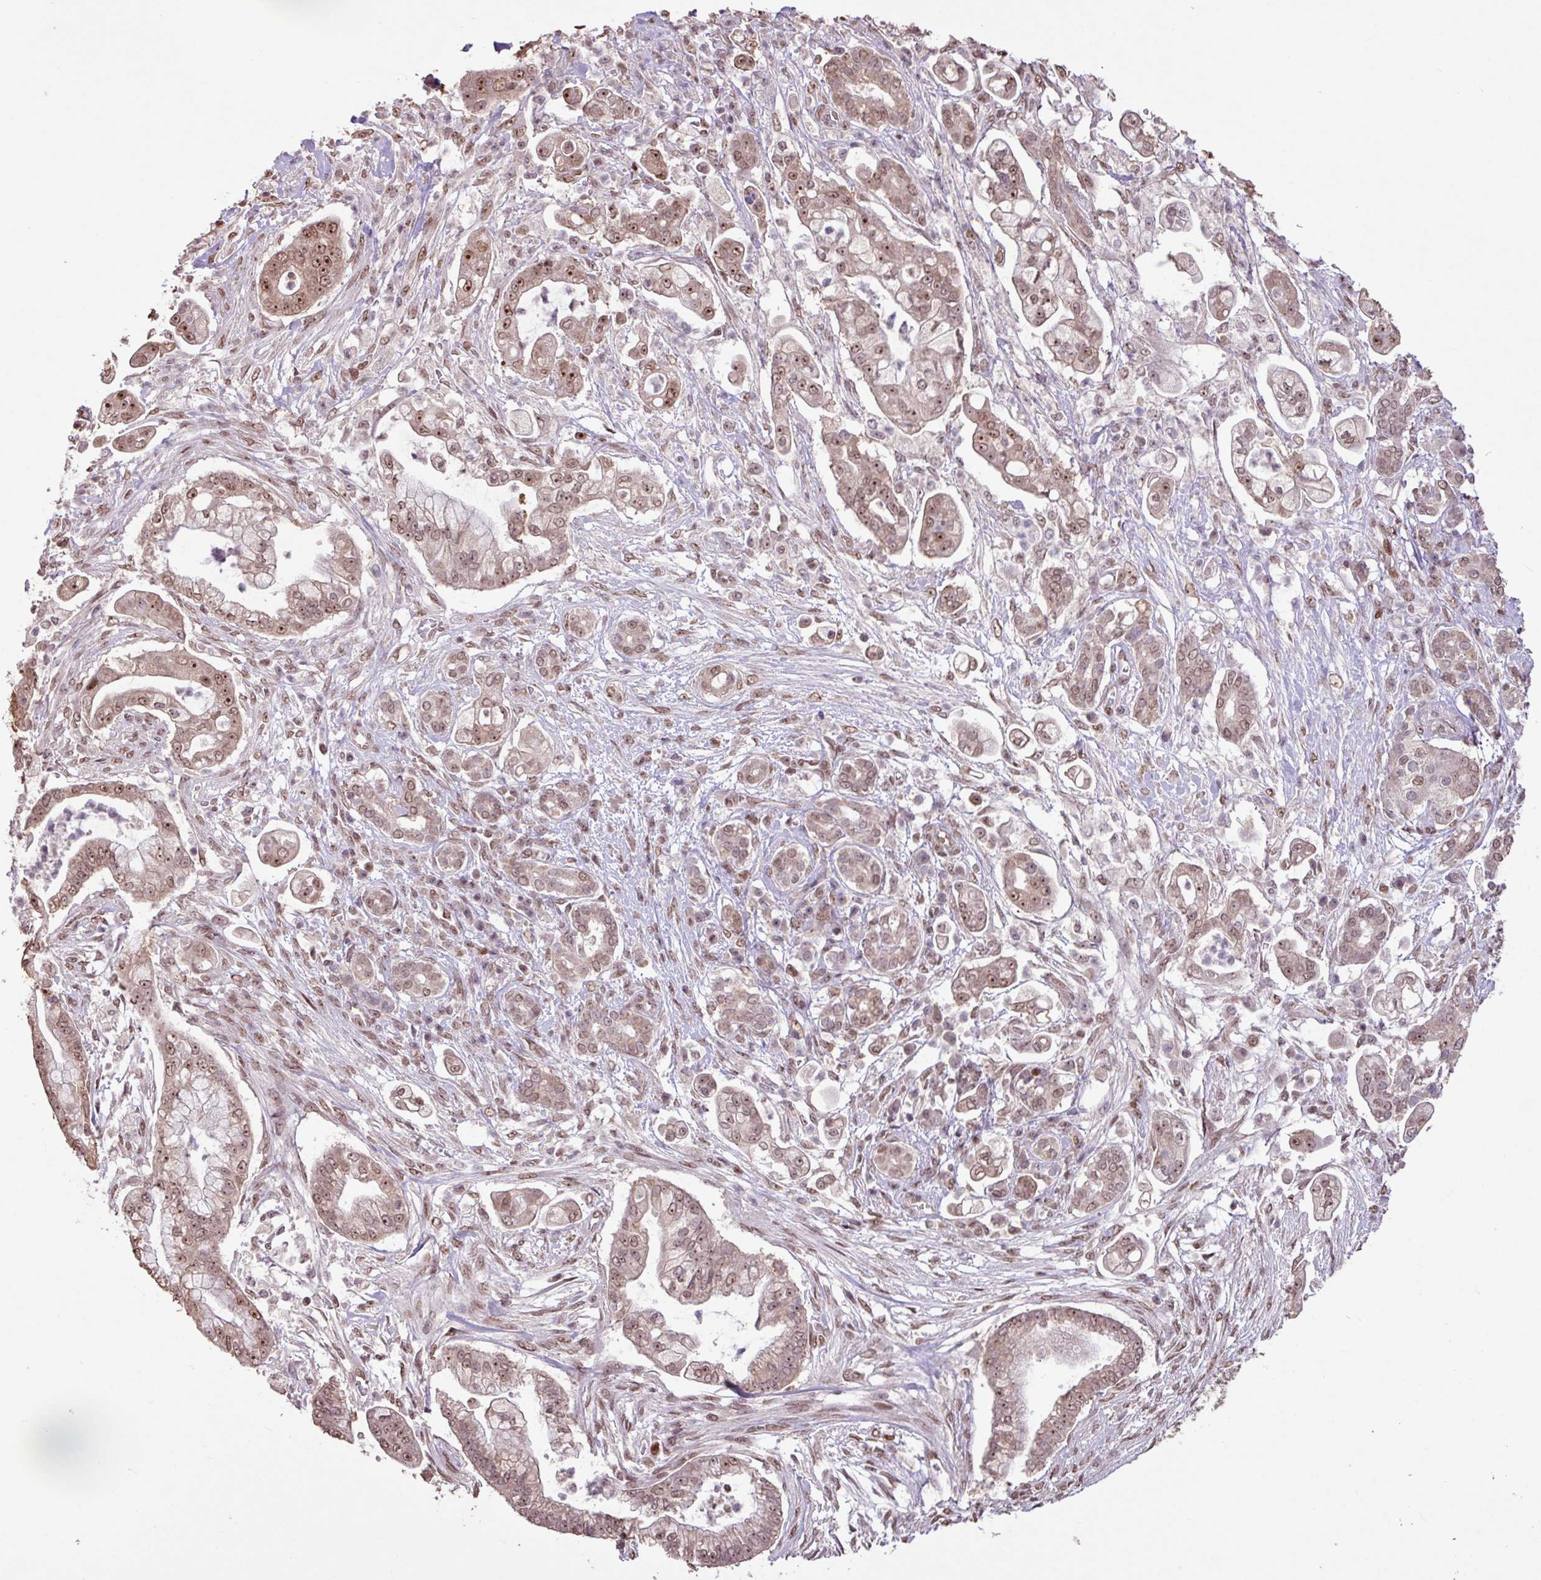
{"staining": {"intensity": "moderate", "quantity": ">75%", "location": "nuclear"}, "tissue": "pancreatic cancer", "cell_type": "Tumor cells", "image_type": "cancer", "snomed": [{"axis": "morphology", "description": "Adenocarcinoma, NOS"}, {"axis": "topography", "description": "Pancreas"}], "caption": "Protein analysis of pancreatic adenocarcinoma tissue reveals moderate nuclear staining in about >75% of tumor cells.", "gene": "ZNF709", "patient": {"sex": "female", "age": 69}}